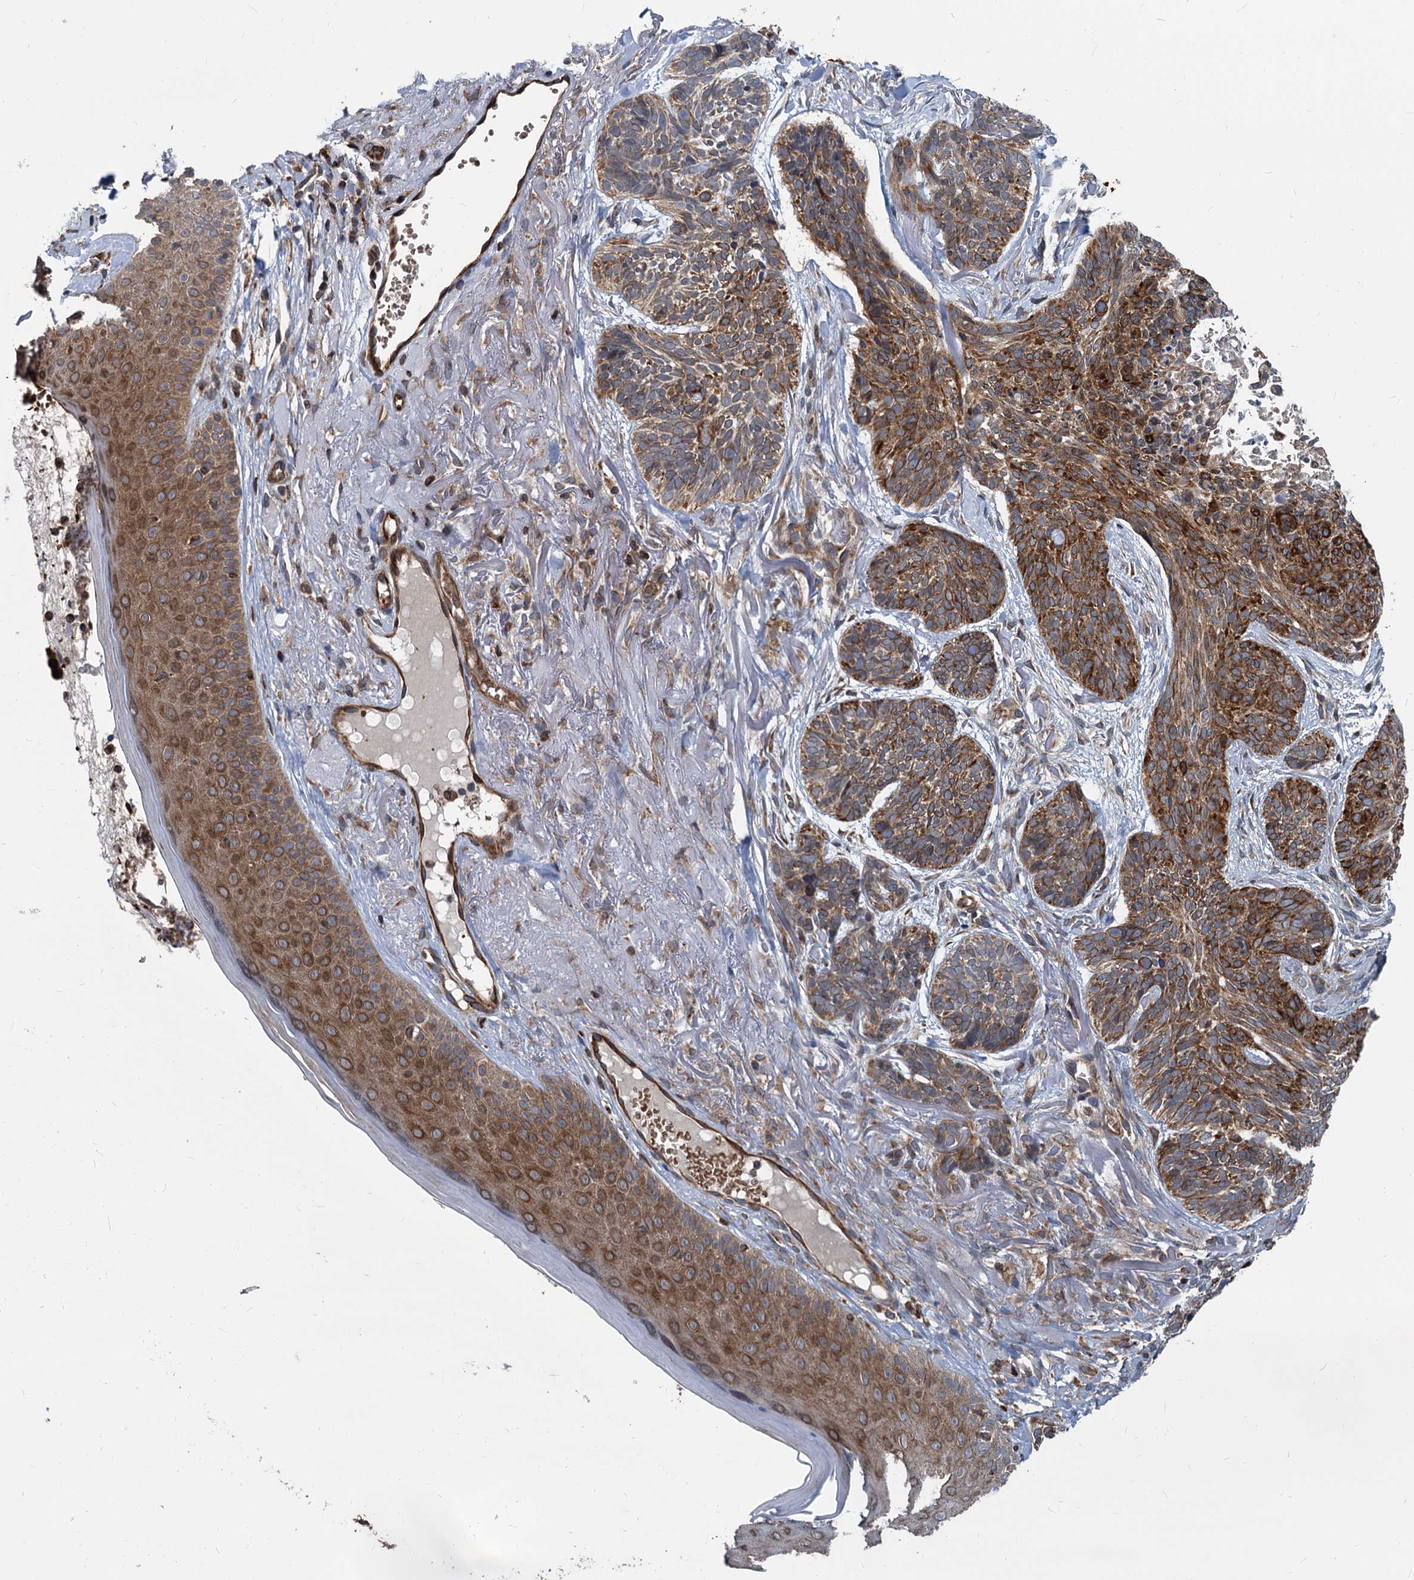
{"staining": {"intensity": "strong", "quantity": ">75%", "location": "cytoplasmic/membranous"}, "tissue": "skin cancer", "cell_type": "Tumor cells", "image_type": "cancer", "snomed": [{"axis": "morphology", "description": "Normal tissue, NOS"}, {"axis": "morphology", "description": "Basal cell carcinoma"}, {"axis": "topography", "description": "Skin"}], "caption": "Skin cancer (basal cell carcinoma) stained for a protein (brown) reveals strong cytoplasmic/membranous positive staining in approximately >75% of tumor cells.", "gene": "STIM1", "patient": {"sex": "male", "age": 66}}